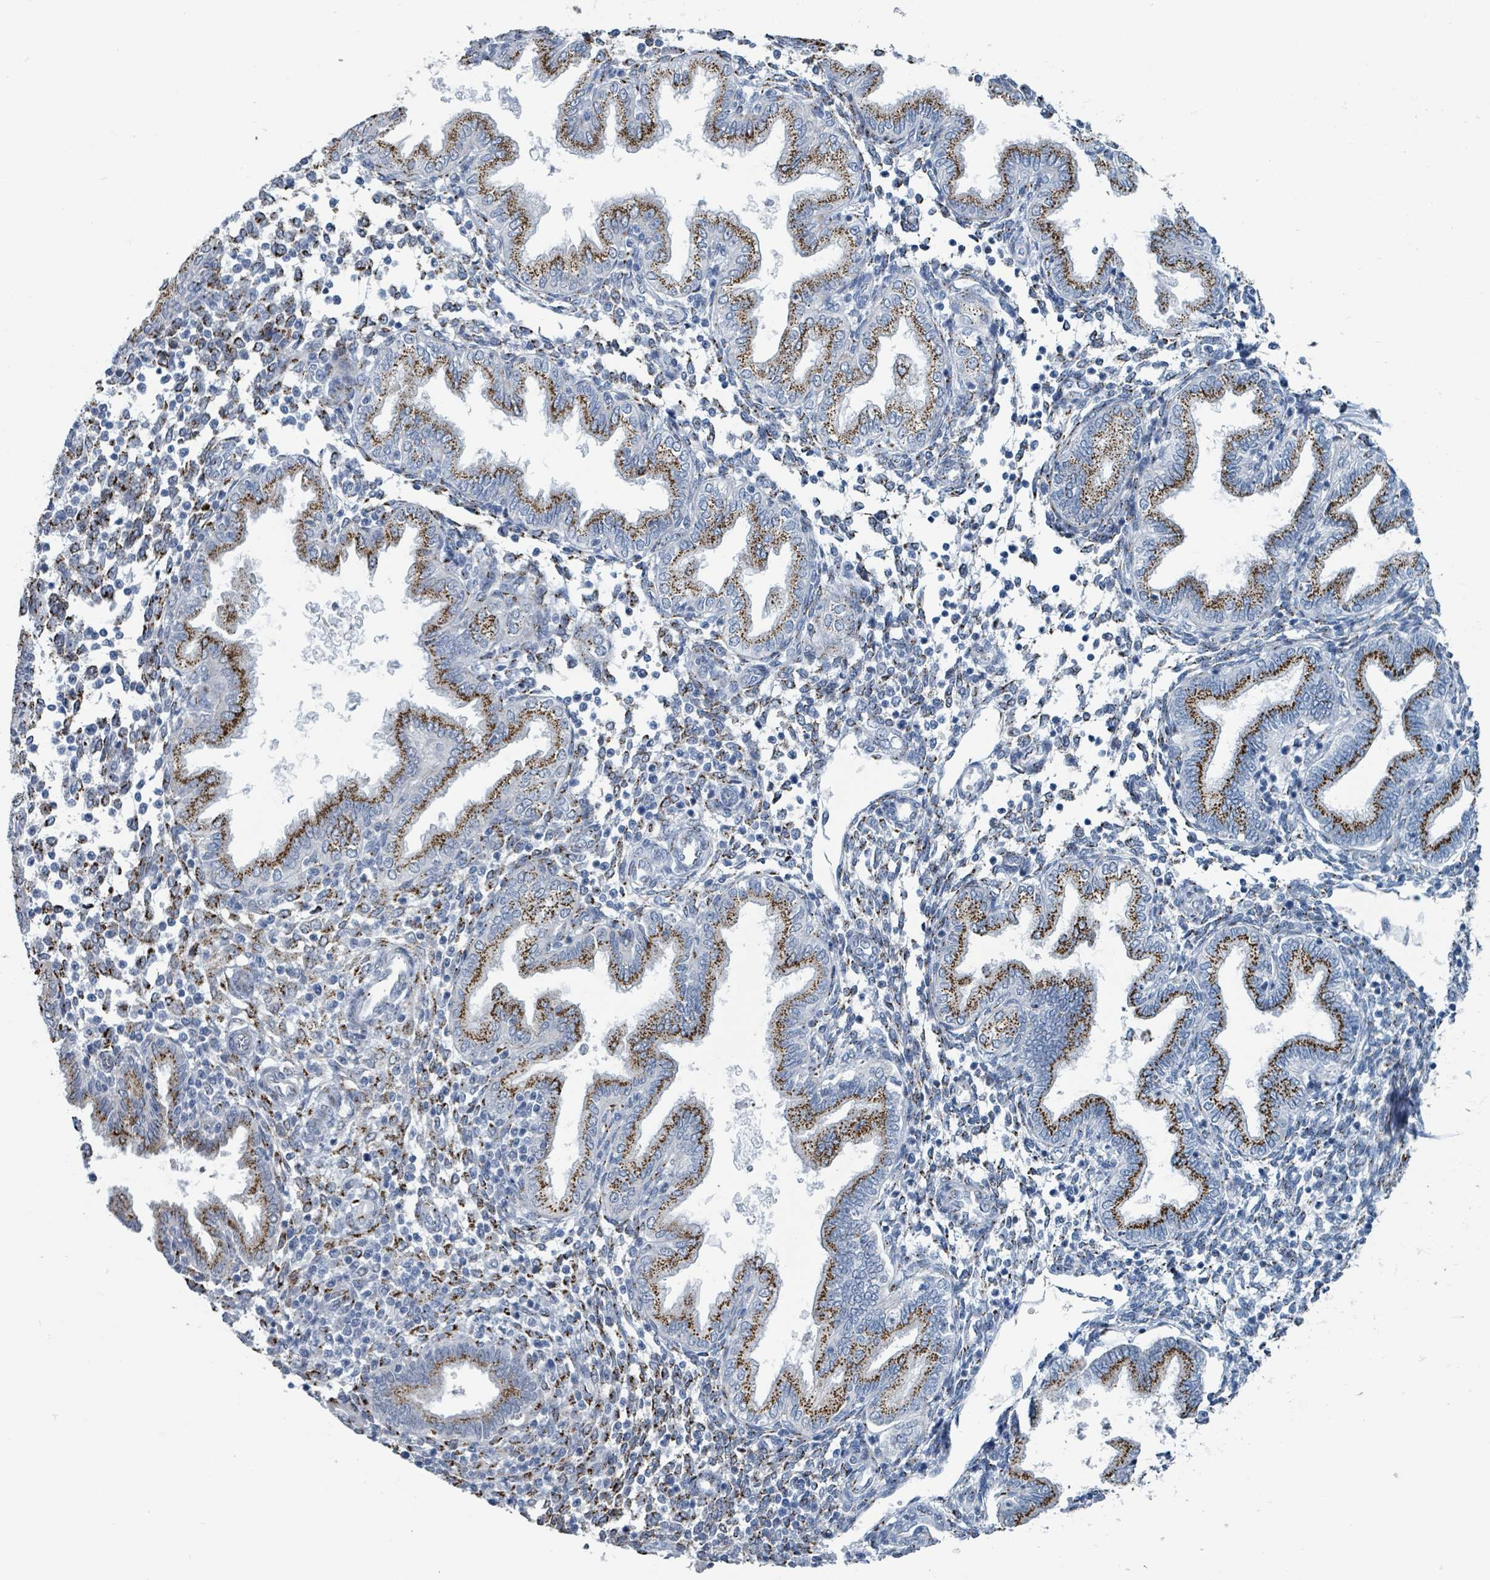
{"staining": {"intensity": "moderate", "quantity": "25%-75%", "location": "cytoplasmic/membranous"}, "tissue": "endometrium", "cell_type": "Cells in endometrial stroma", "image_type": "normal", "snomed": [{"axis": "morphology", "description": "Normal tissue, NOS"}, {"axis": "topography", "description": "Endometrium"}], "caption": "Unremarkable endometrium shows moderate cytoplasmic/membranous expression in about 25%-75% of cells in endometrial stroma, visualized by immunohistochemistry.", "gene": "DCAF5", "patient": {"sex": "female", "age": 53}}